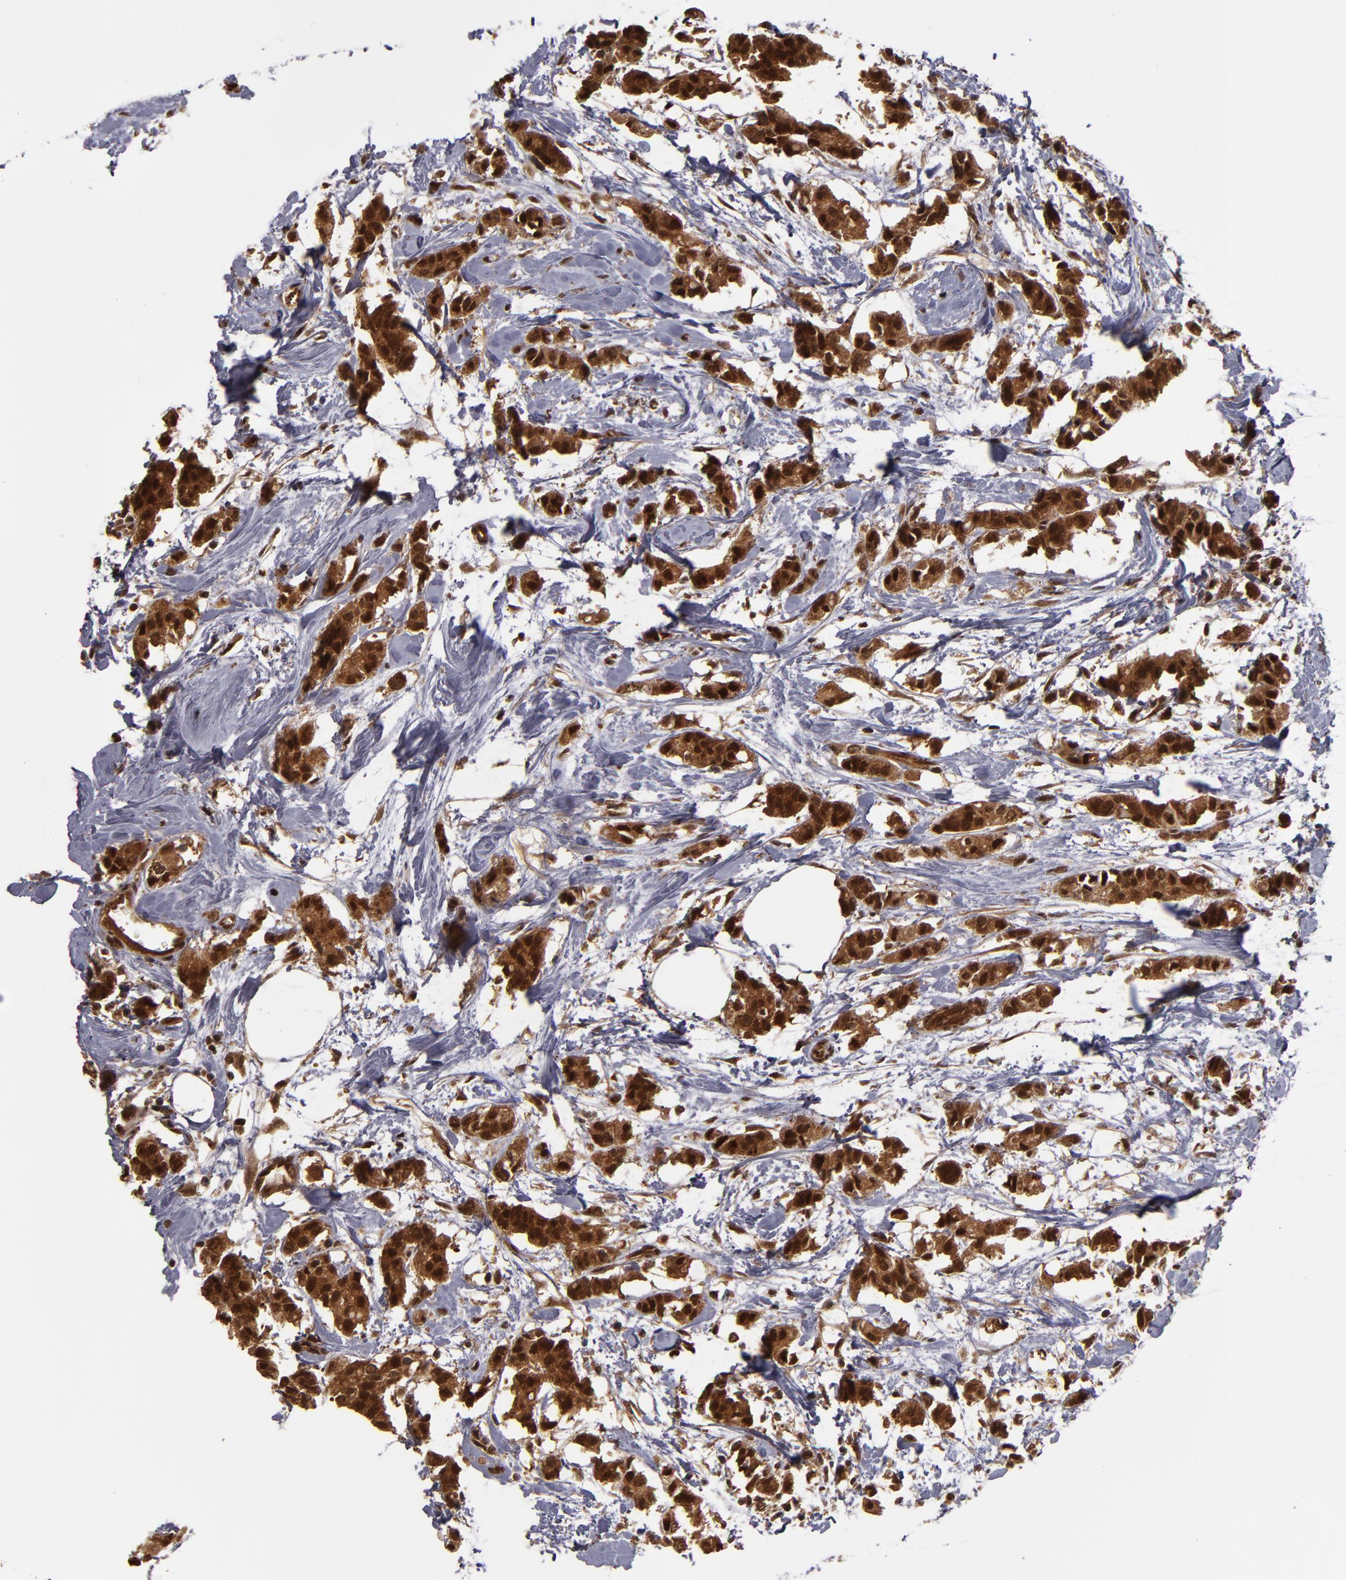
{"staining": {"intensity": "strong", "quantity": ">75%", "location": "cytoplasmic/membranous,nuclear"}, "tissue": "breast cancer", "cell_type": "Tumor cells", "image_type": "cancer", "snomed": [{"axis": "morphology", "description": "Duct carcinoma"}, {"axis": "topography", "description": "Breast"}], "caption": "An immunohistochemistry image of neoplastic tissue is shown. Protein staining in brown shows strong cytoplasmic/membranous and nuclear positivity in breast infiltrating ductal carcinoma within tumor cells.", "gene": "CUL5", "patient": {"sex": "female", "age": 84}}